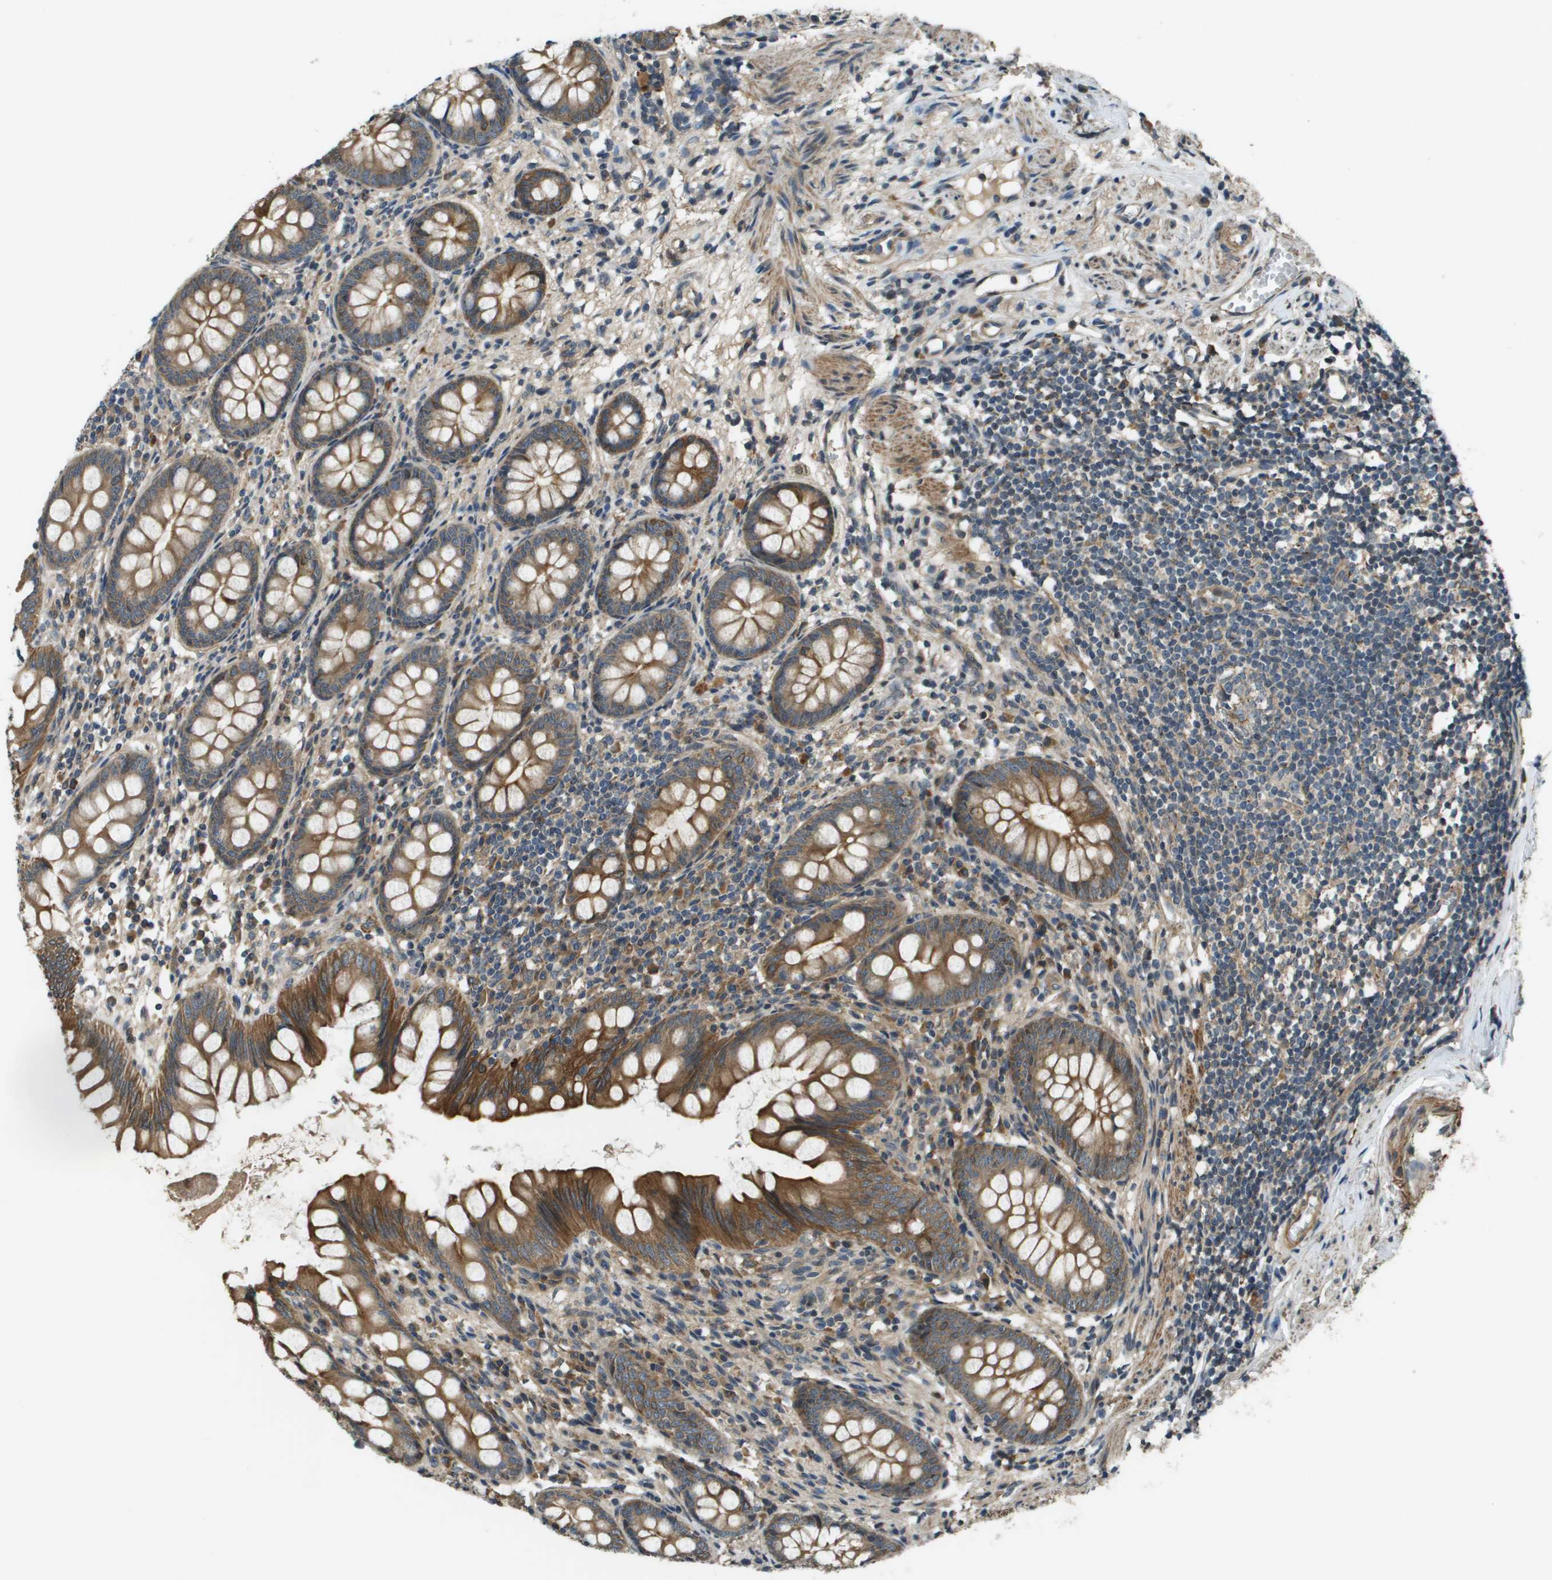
{"staining": {"intensity": "strong", "quantity": ">75%", "location": "cytoplasmic/membranous"}, "tissue": "appendix", "cell_type": "Glandular cells", "image_type": "normal", "snomed": [{"axis": "morphology", "description": "Normal tissue, NOS"}, {"axis": "topography", "description": "Appendix"}], "caption": "This micrograph demonstrates benign appendix stained with immunohistochemistry (IHC) to label a protein in brown. The cytoplasmic/membranous of glandular cells show strong positivity for the protein. Nuclei are counter-stained blue.", "gene": "CDKN2C", "patient": {"sex": "female", "age": 77}}